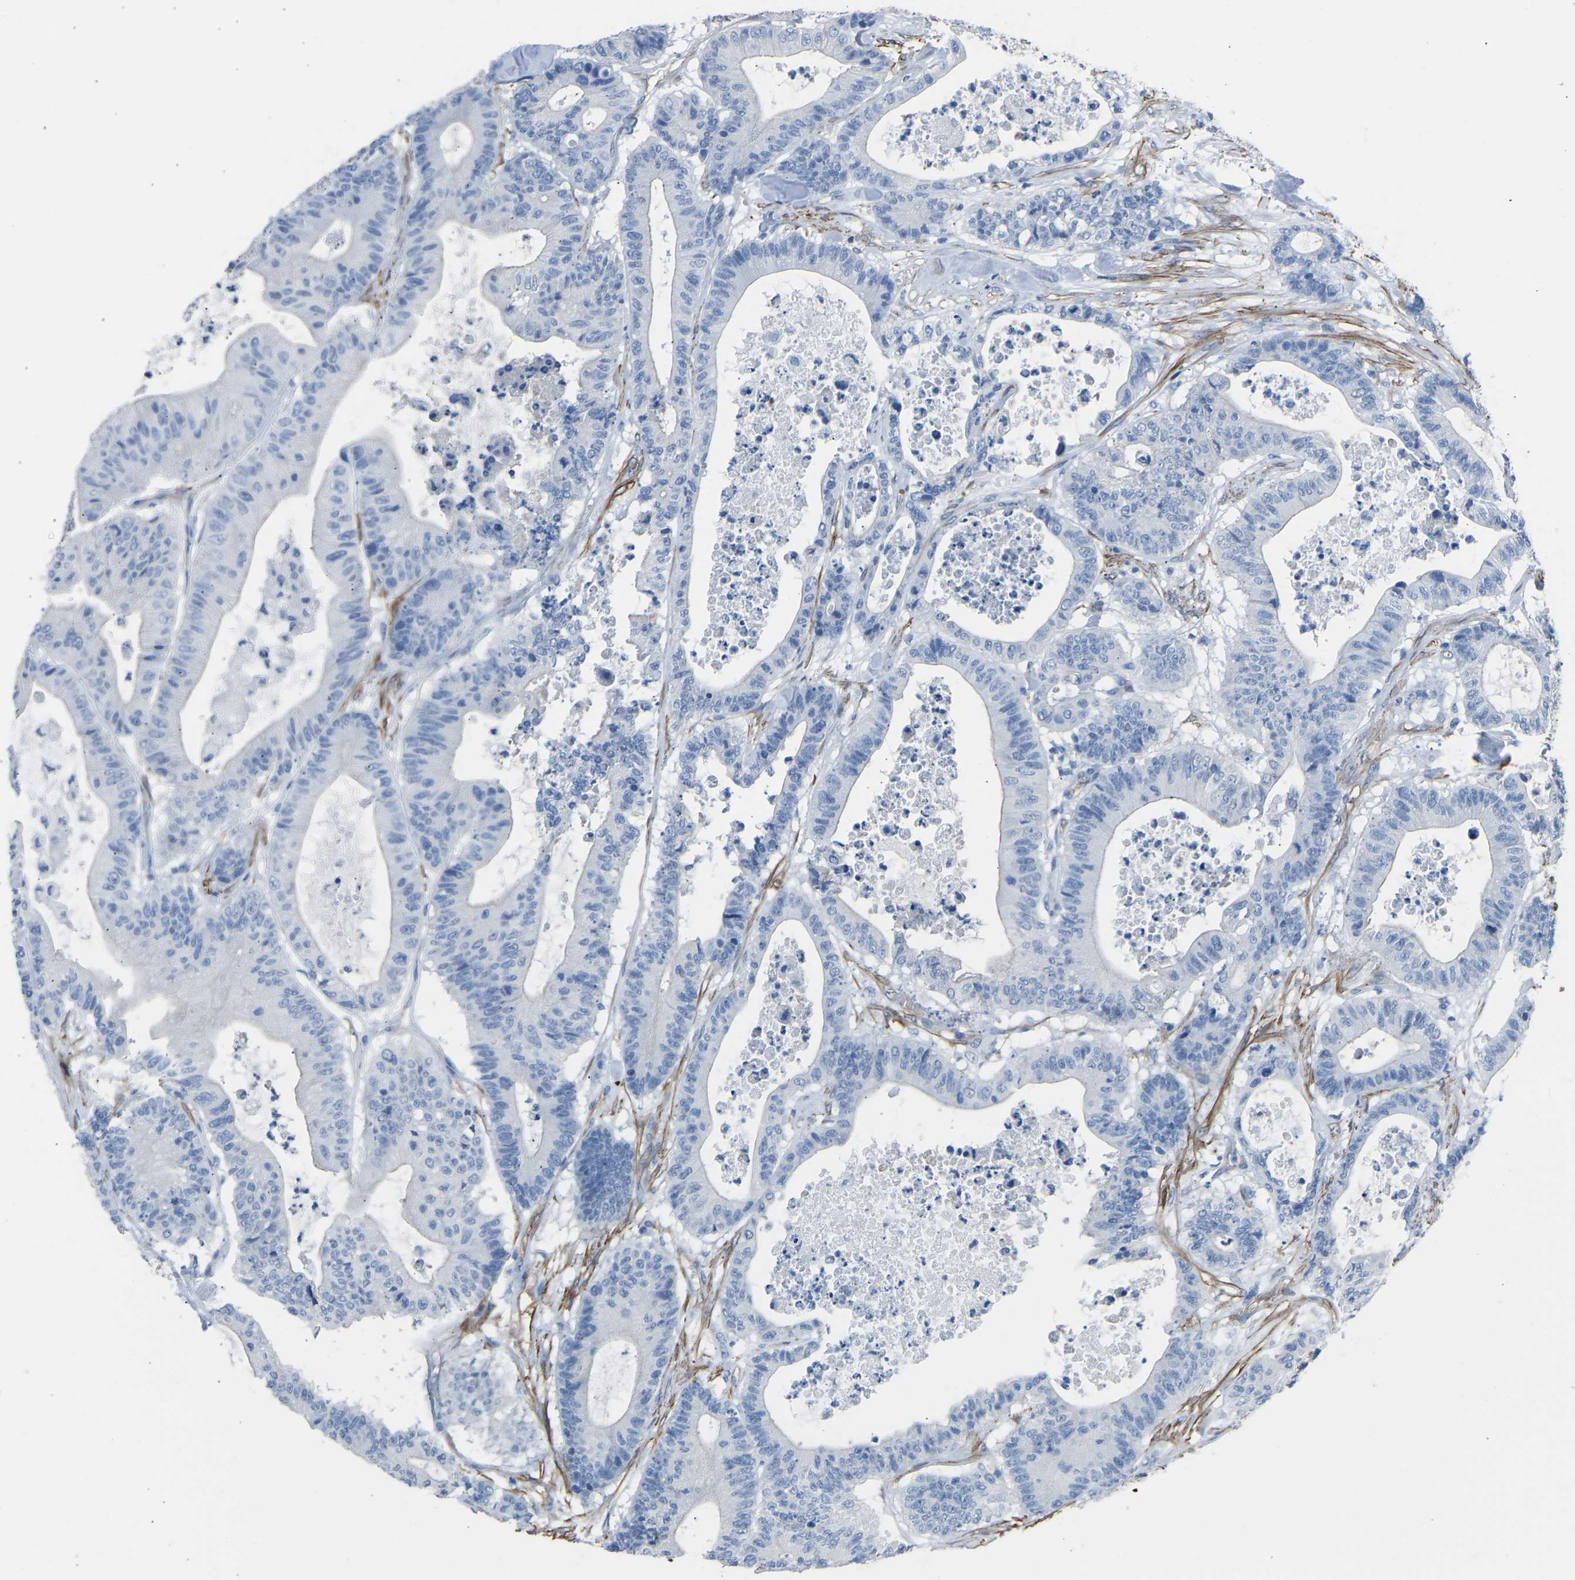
{"staining": {"intensity": "negative", "quantity": "none", "location": "none"}, "tissue": "colorectal cancer", "cell_type": "Tumor cells", "image_type": "cancer", "snomed": [{"axis": "morphology", "description": "Adenocarcinoma, NOS"}, {"axis": "topography", "description": "Colon"}], "caption": "Immunohistochemical staining of adenocarcinoma (colorectal) reveals no significant expression in tumor cells.", "gene": "MYH10", "patient": {"sex": "female", "age": 84}}